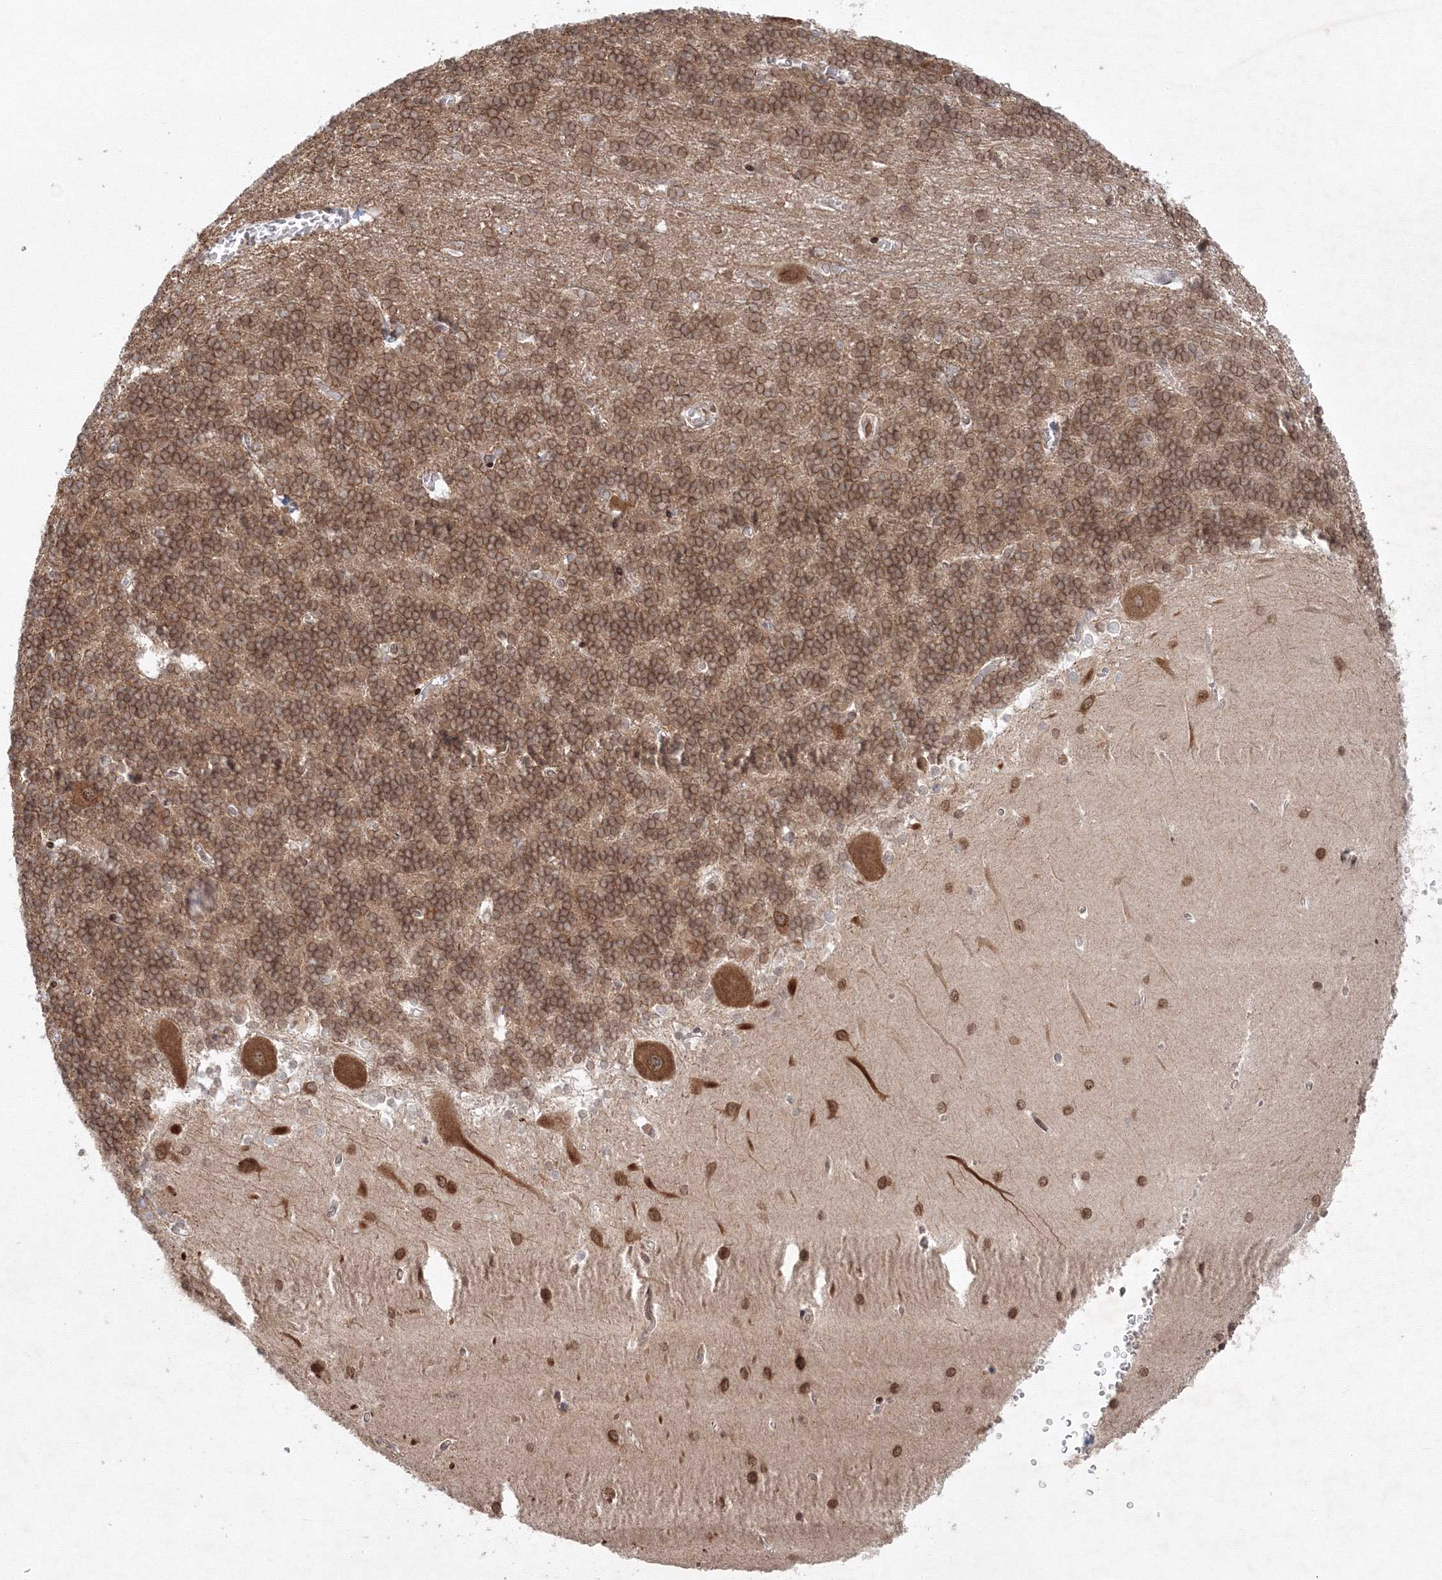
{"staining": {"intensity": "moderate", "quantity": ">75%", "location": "cytoplasmic/membranous,nuclear"}, "tissue": "cerebellum", "cell_type": "Cells in granular layer", "image_type": "normal", "snomed": [{"axis": "morphology", "description": "Normal tissue, NOS"}, {"axis": "topography", "description": "Cerebellum"}], "caption": "This is a photomicrograph of immunohistochemistry staining of normal cerebellum, which shows moderate staining in the cytoplasmic/membranous,nuclear of cells in granular layer.", "gene": "KIF4A", "patient": {"sex": "male", "age": 37}}